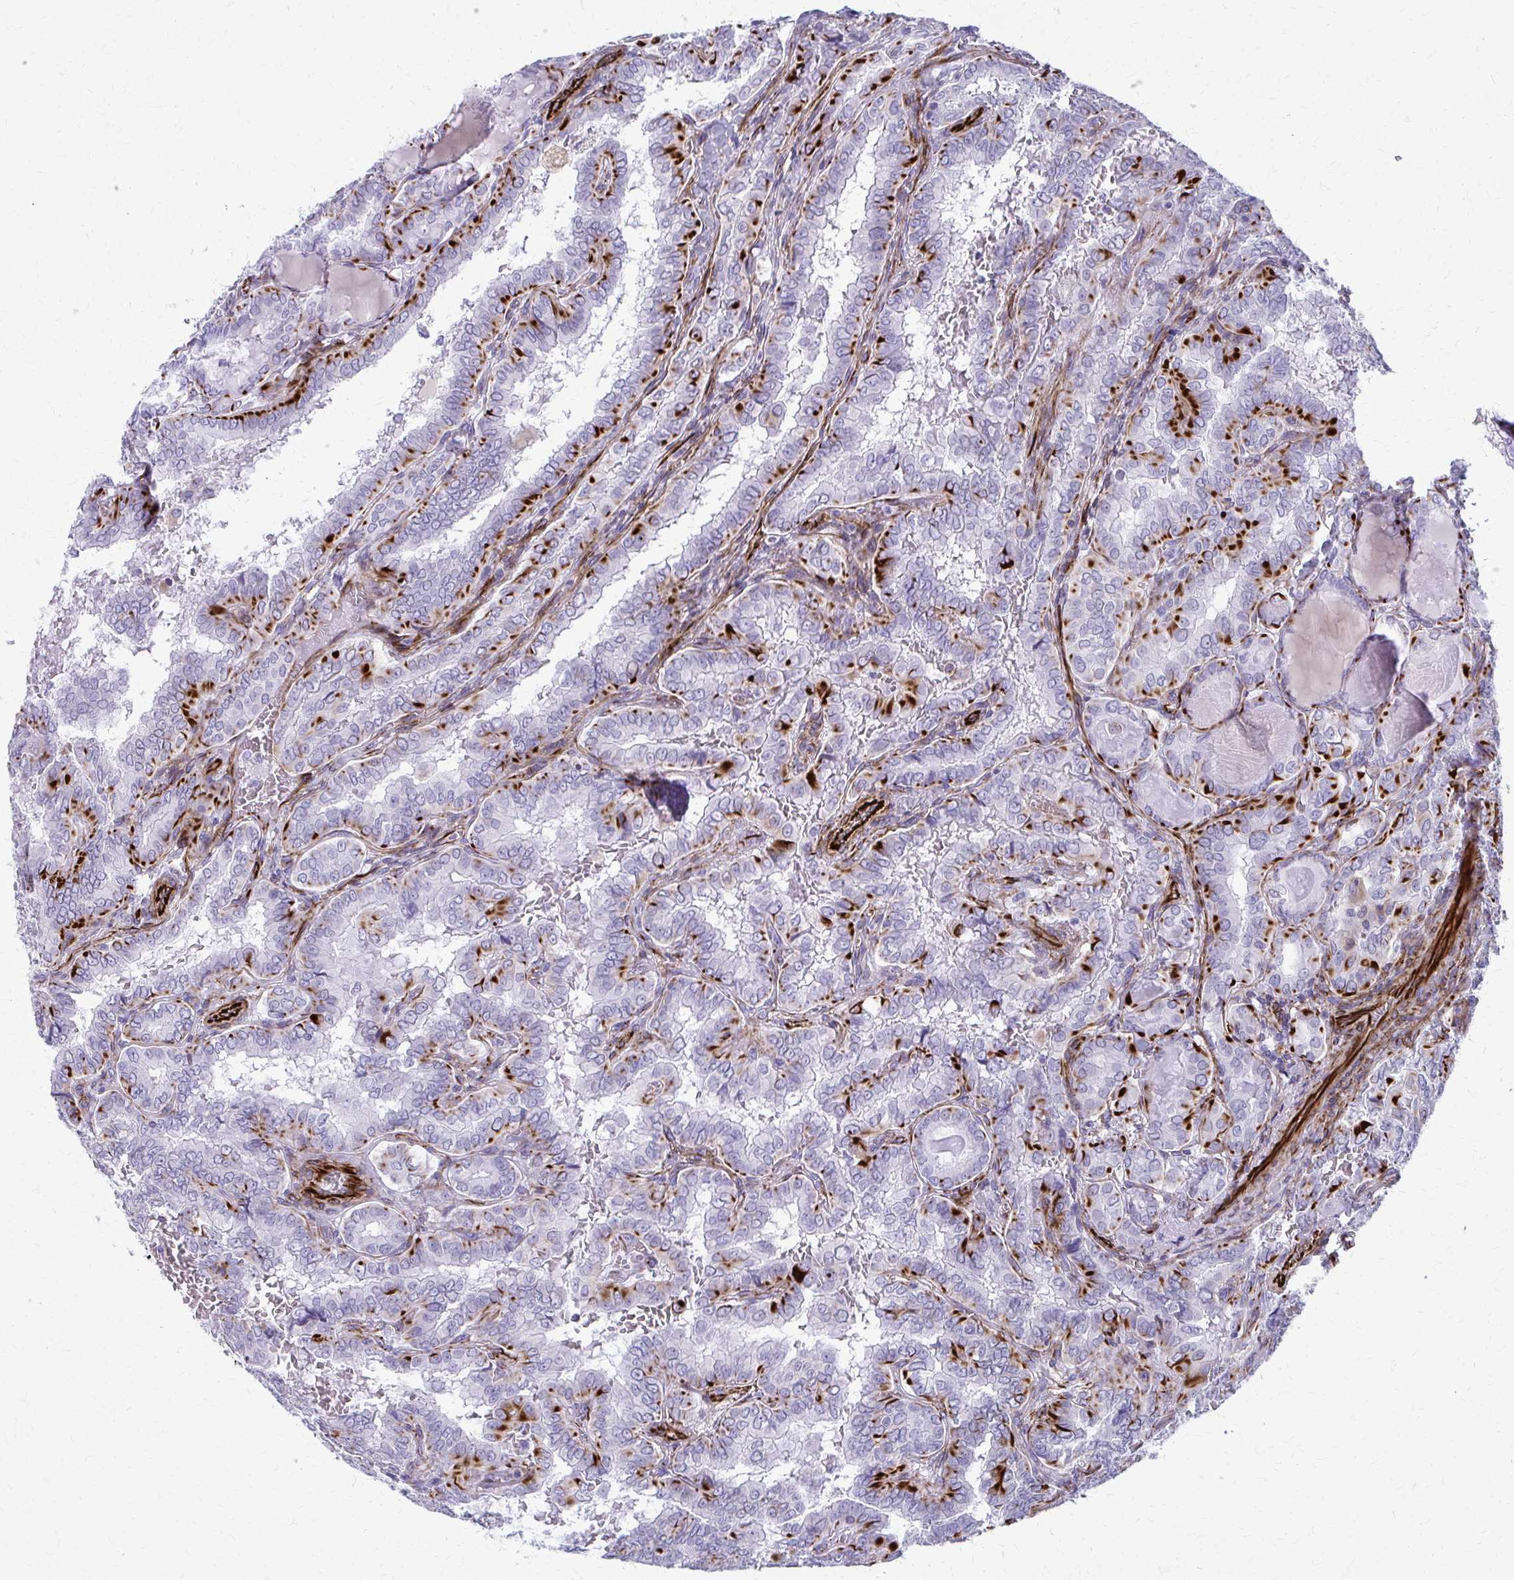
{"staining": {"intensity": "negative", "quantity": "none", "location": "none"}, "tissue": "thyroid cancer", "cell_type": "Tumor cells", "image_type": "cancer", "snomed": [{"axis": "morphology", "description": "Papillary adenocarcinoma, NOS"}, {"axis": "topography", "description": "Thyroid gland"}], "caption": "Immunohistochemistry histopathology image of neoplastic tissue: thyroid papillary adenocarcinoma stained with DAB displays no significant protein staining in tumor cells. (DAB immunohistochemistry, high magnification).", "gene": "TRIM6", "patient": {"sex": "female", "age": 46}}